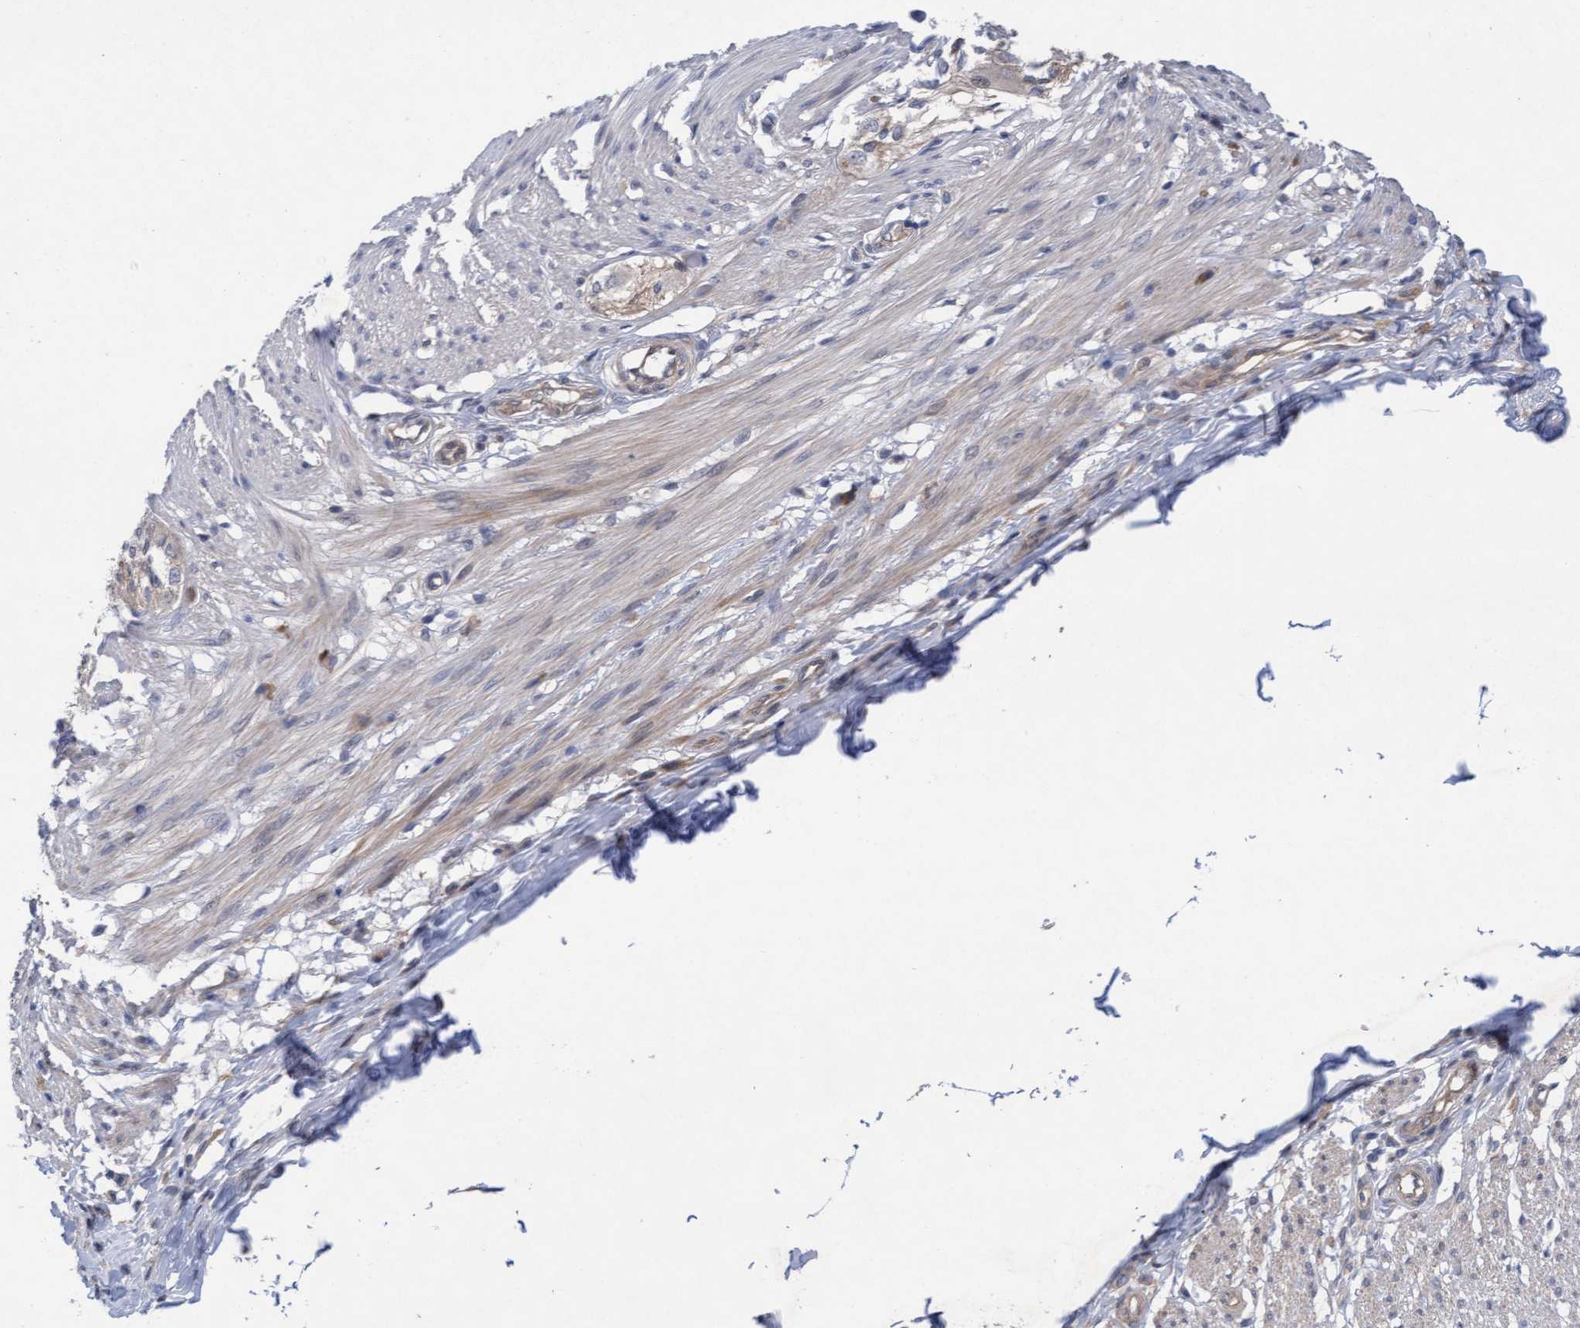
{"staining": {"intensity": "weak", "quantity": ">75%", "location": "cytoplasmic/membranous"}, "tissue": "smooth muscle", "cell_type": "Smooth muscle cells", "image_type": "normal", "snomed": [{"axis": "morphology", "description": "Normal tissue, NOS"}, {"axis": "morphology", "description": "Adenocarcinoma, NOS"}, {"axis": "topography", "description": "Colon"}, {"axis": "topography", "description": "Peripheral nerve tissue"}], "caption": "IHC histopathology image of normal smooth muscle: human smooth muscle stained using IHC demonstrates low levels of weak protein expression localized specifically in the cytoplasmic/membranous of smooth muscle cells, appearing as a cytoplasmic/membranous brown color.", "gene": "PLCD1", "patient": {"sex": "male", "age": 14}}